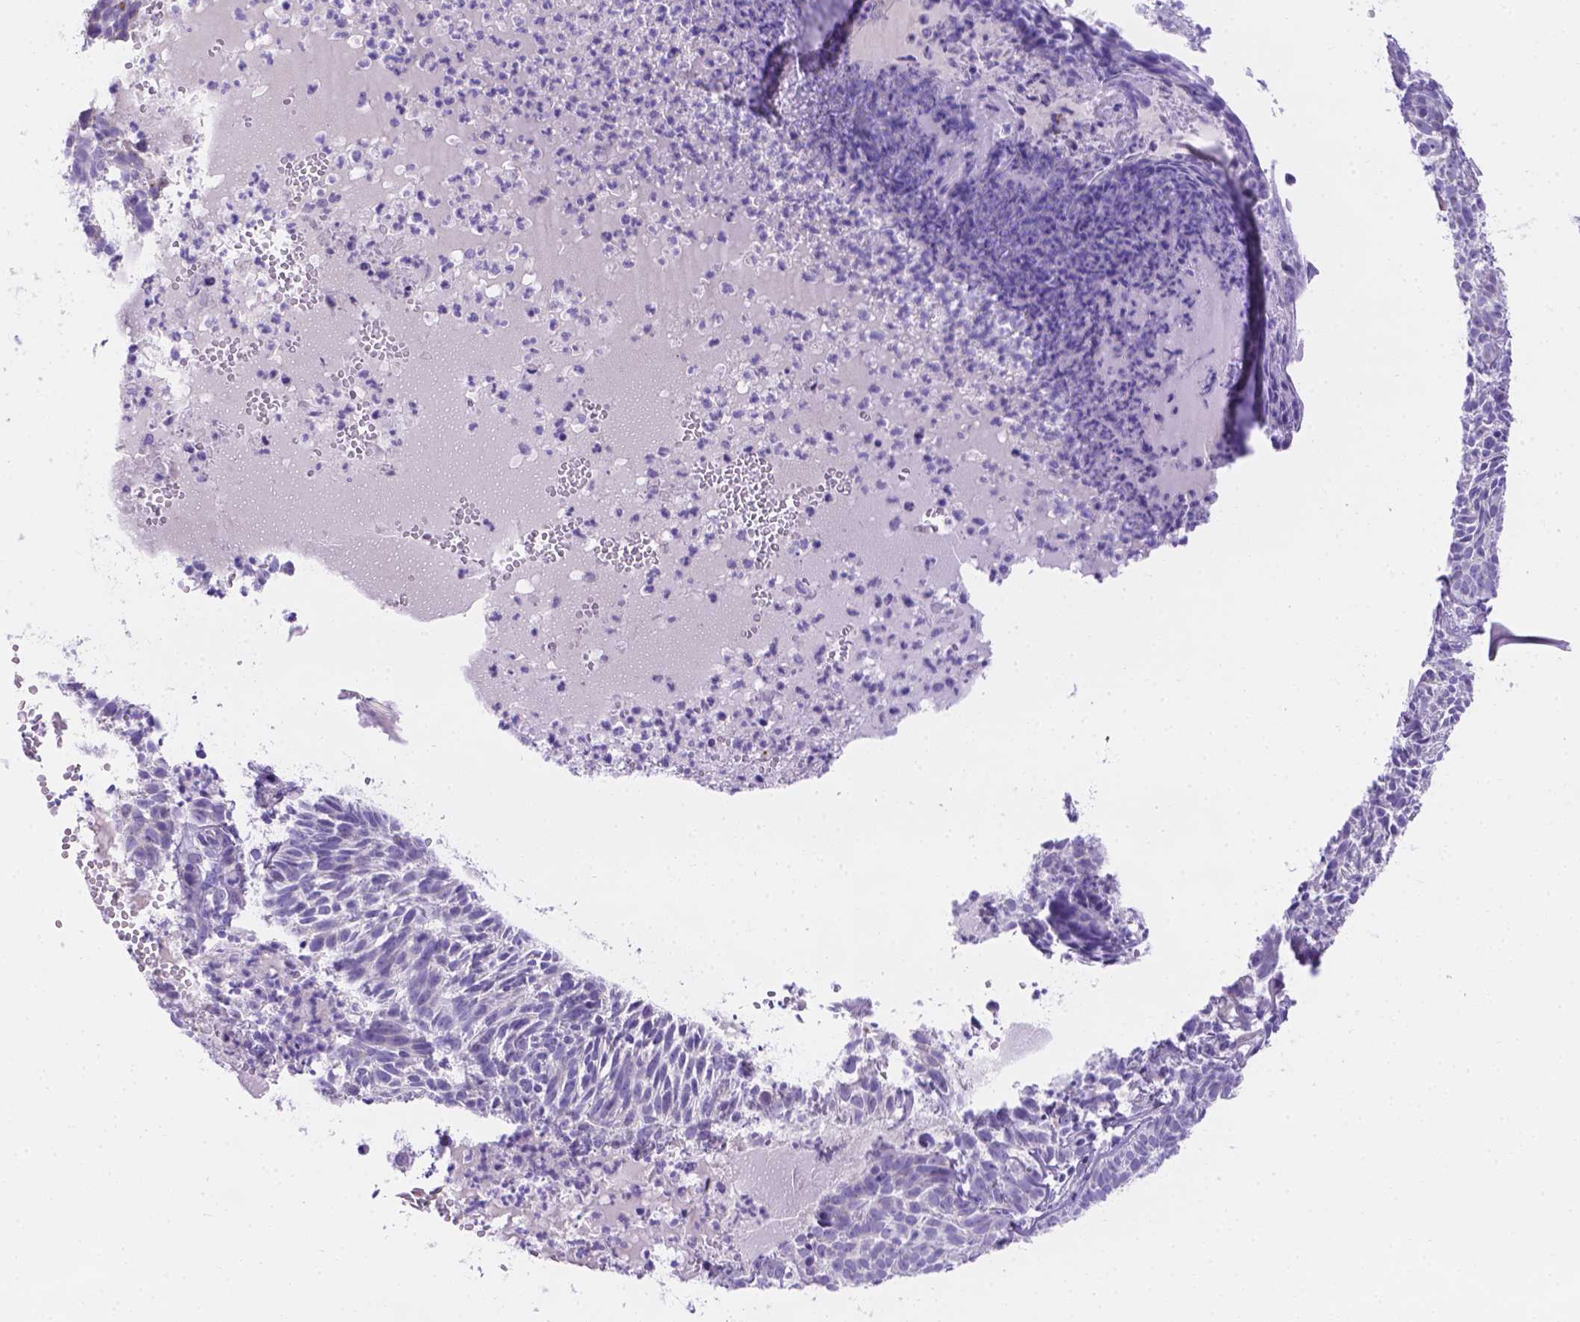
{"staining": {"intensity": "negative", "quantity": "none", "location": "none"}, "tissue": "skin cancer", "cell_type": "Tumor cells", "image_type": "cancer", "snomed": [{"axis": "morphology", "description": "Basal cell carcinoma"}, {"axis": "topography", "description": "Skin"}], "caption": "Tumor cells show no significant staining in skin cancer (basal cell carcinoma). Nuclei are stained in blue.", "gene": "MLN", "patient": {"sex": "male", "age": 90}}